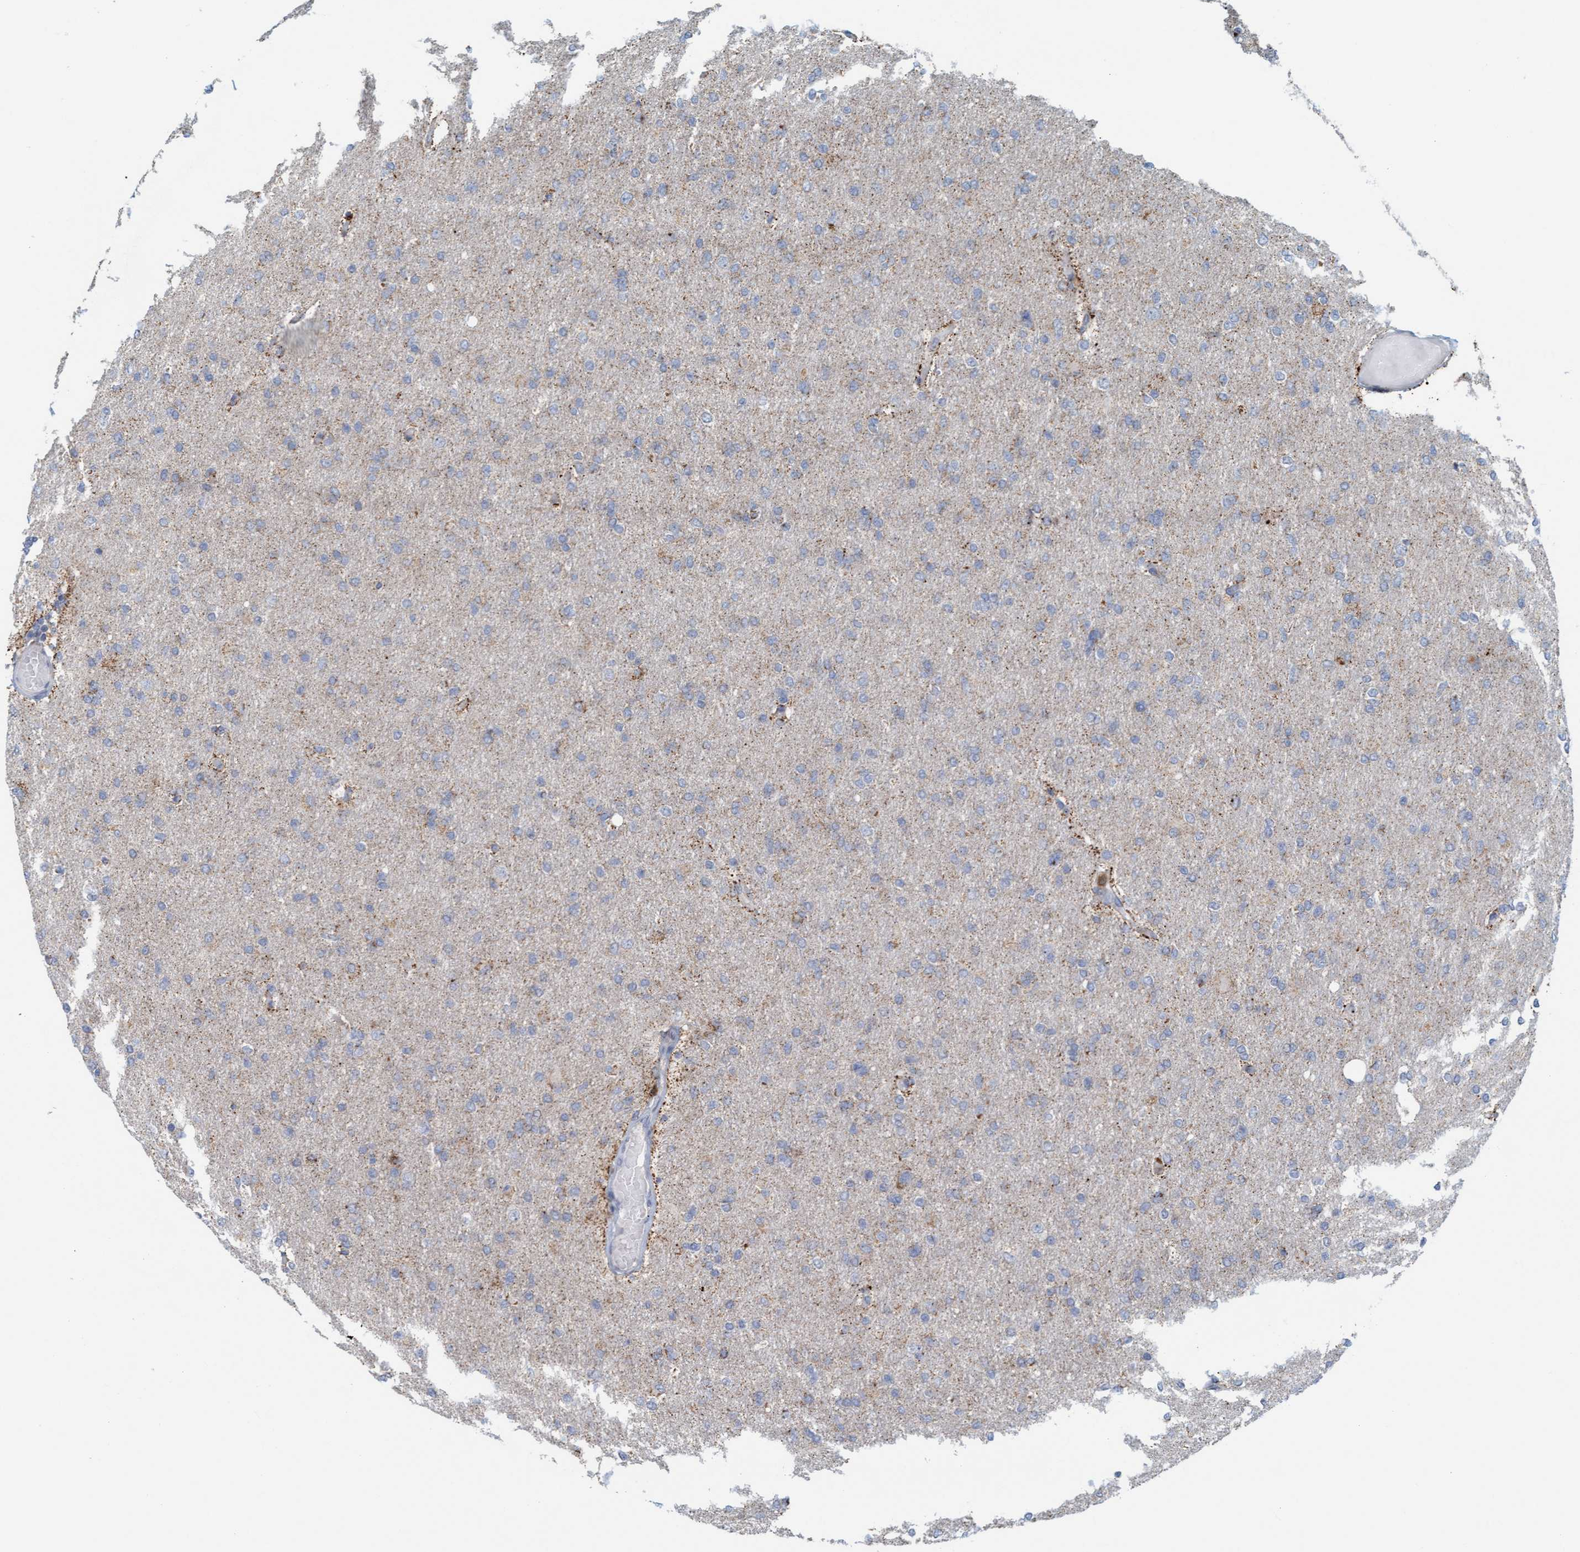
{"staining": {"intensity": "weak", "quantity": "<25%", "location": "cytoplasmic/membranous"}, "tissue": "glioma", "cell_type": "Tumor cells", "image_type": "cancer", "snomed": [{"axis": "morphology", "description": "Glioma, malignant, High grade"}, {"axis": "topography", "description": "Cerebral cortex"}], "caption": "Photomicrograph shows no protein expression in tumor cells of glioma tissue.", "gene": "B9D1", "patient": {"sex": "female", "age": 36}}